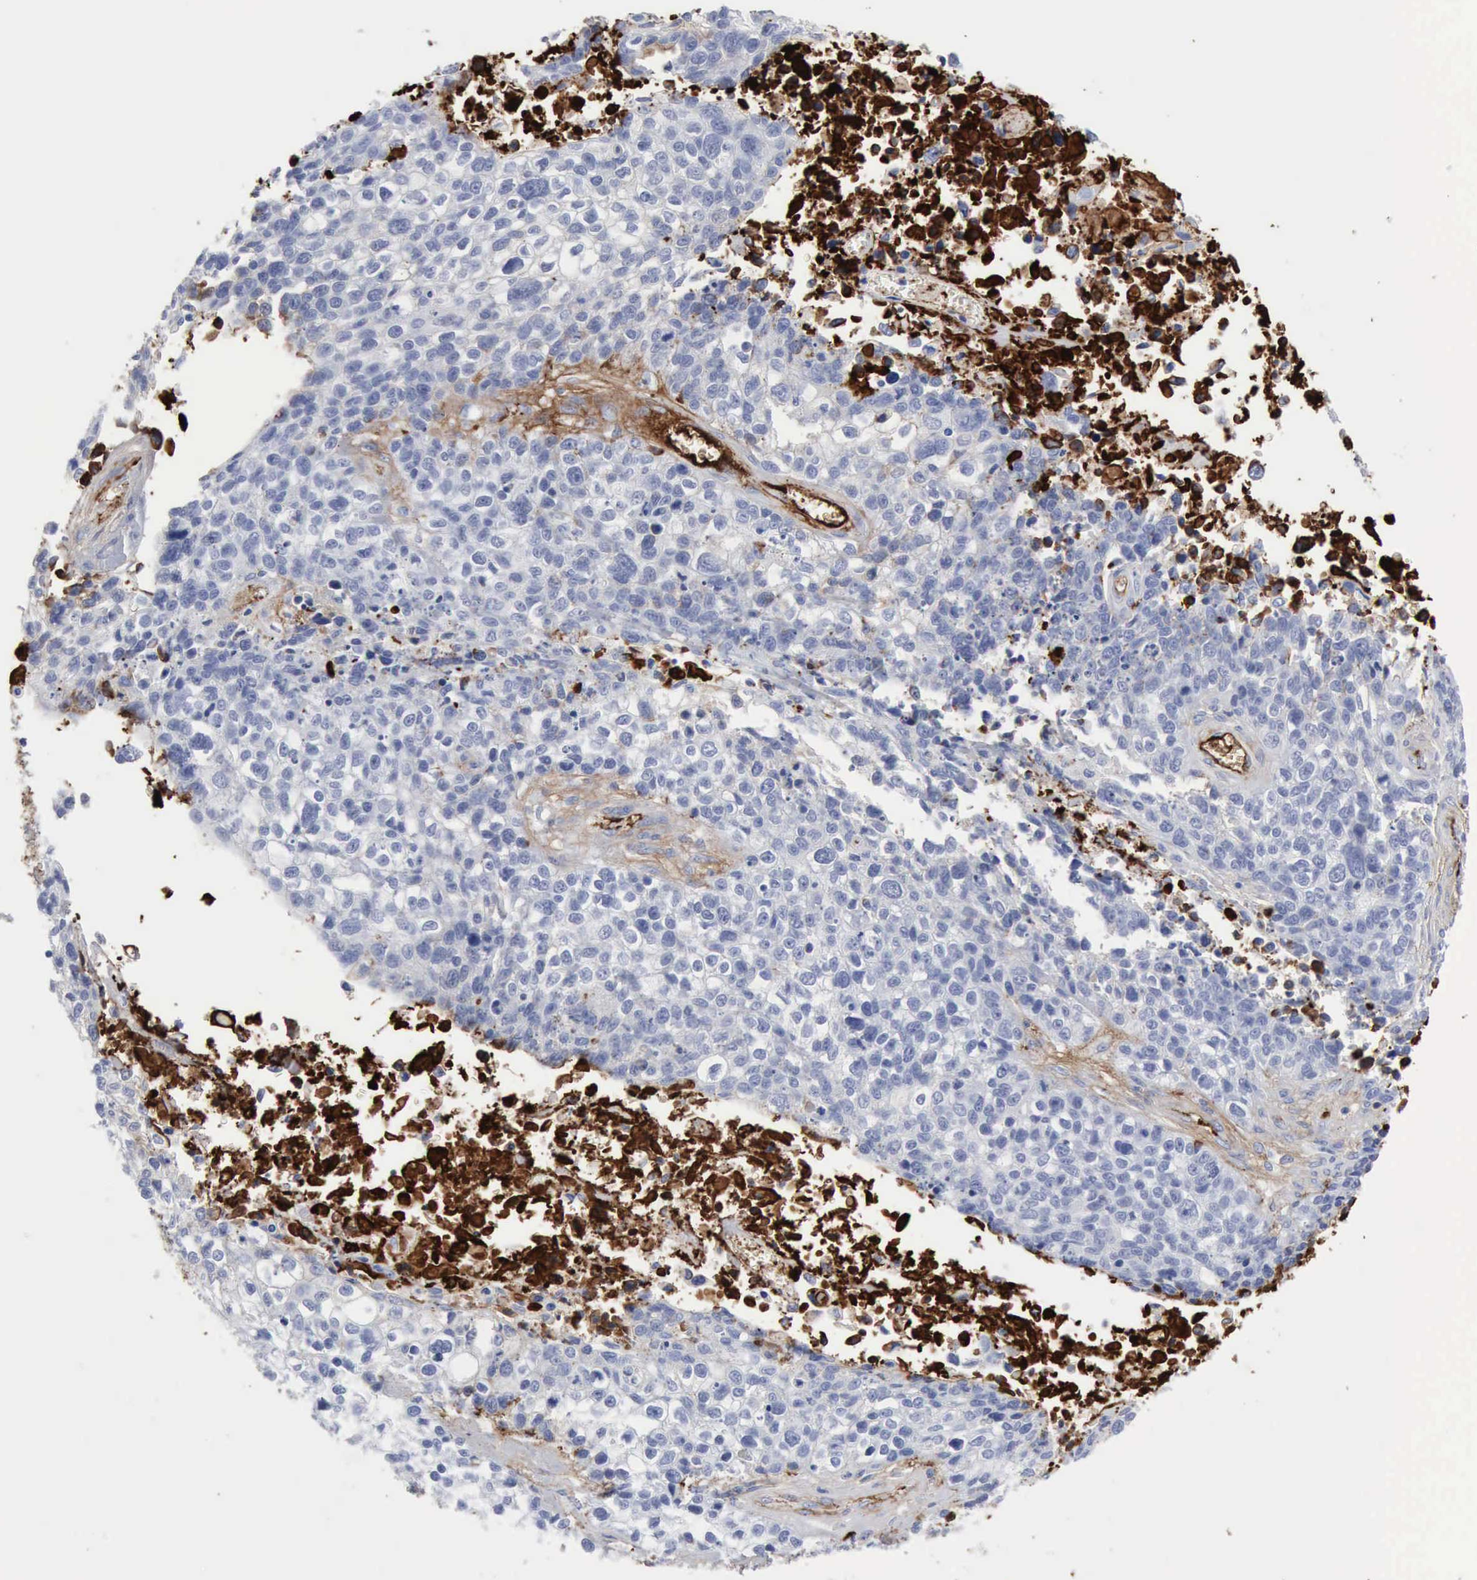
{"staining": {"intensity": "negative", "quantity": "none", "location": "none"}, "tissue": "lung cancer", "cell_type": "Tumor cells", "image_type": "cancer", "snomed": [{"axis": "morphology", "description": "Squamous cell carcinoma, NOS"}, {"axis": "topography", "description": "Lymph node"}, {"axis": "topography", "description": "Lung"}], "caption": "Histopathology image shows no significant protein positivity in tumor cells of lung cancer (squamous cell carcinoma).", "gene": "C4BPA", "patient": {"sex": "male", "age": 74}}